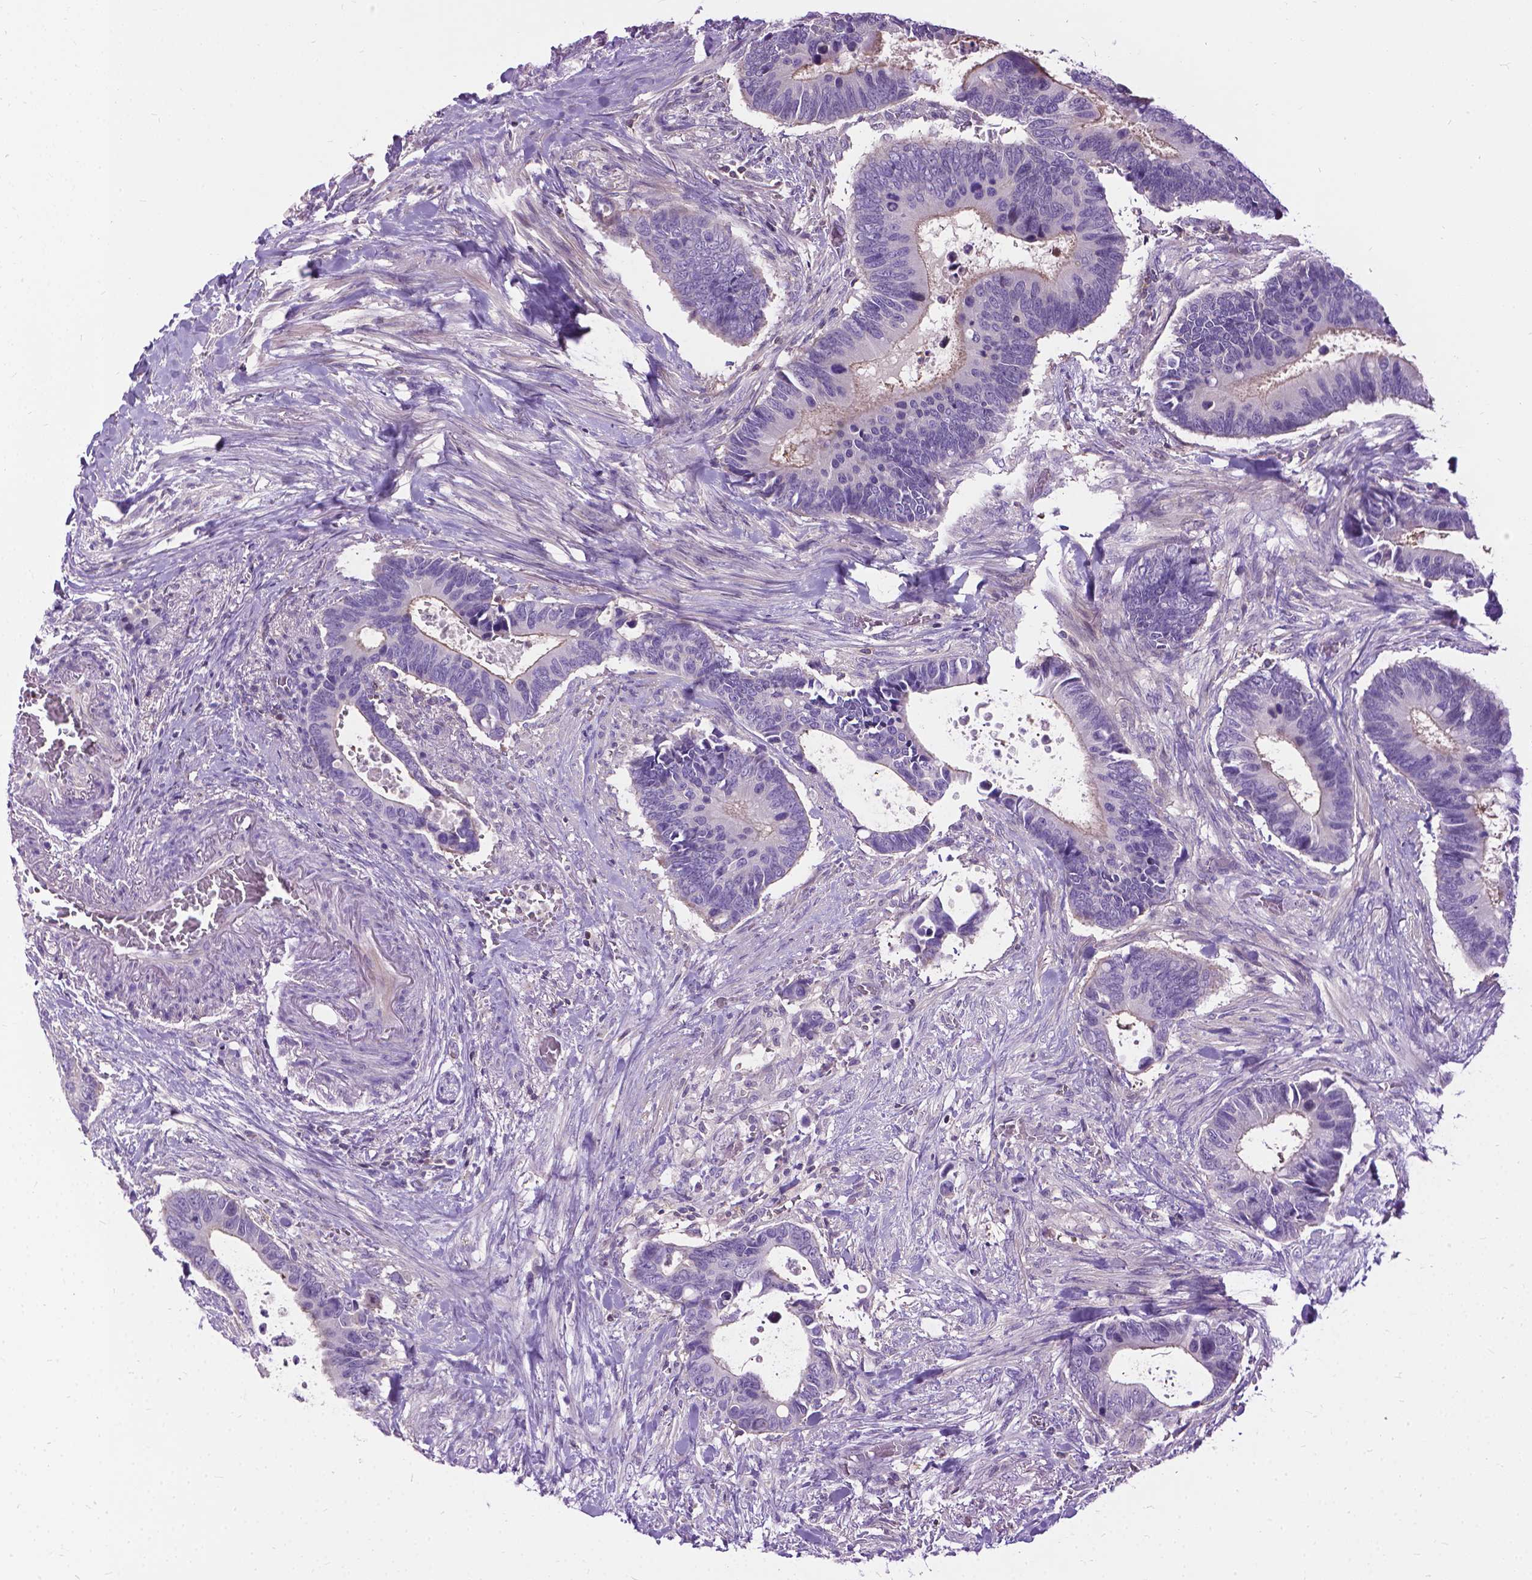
{"staining": {"intensity": "negative", "quantity": "none", "location": "none"}, "tissue": "colorectal cancer", "cell_type": "Tumor cells", "image_type": "cancer", "snomed": [{"axis": "morphology", "description": "Adenocarcinoma, NOS"}, {"axis": "topography", "description": "Colon"}], "caption": "This image is of colorectal cancer (adenocarcinoma) stained with IHC to label a protein in brown with the nuclei are counter-stained blue. There is no expression in tumor cells.", "gene": "JAK3", "patient": {"sex": "male", "age": 49}}